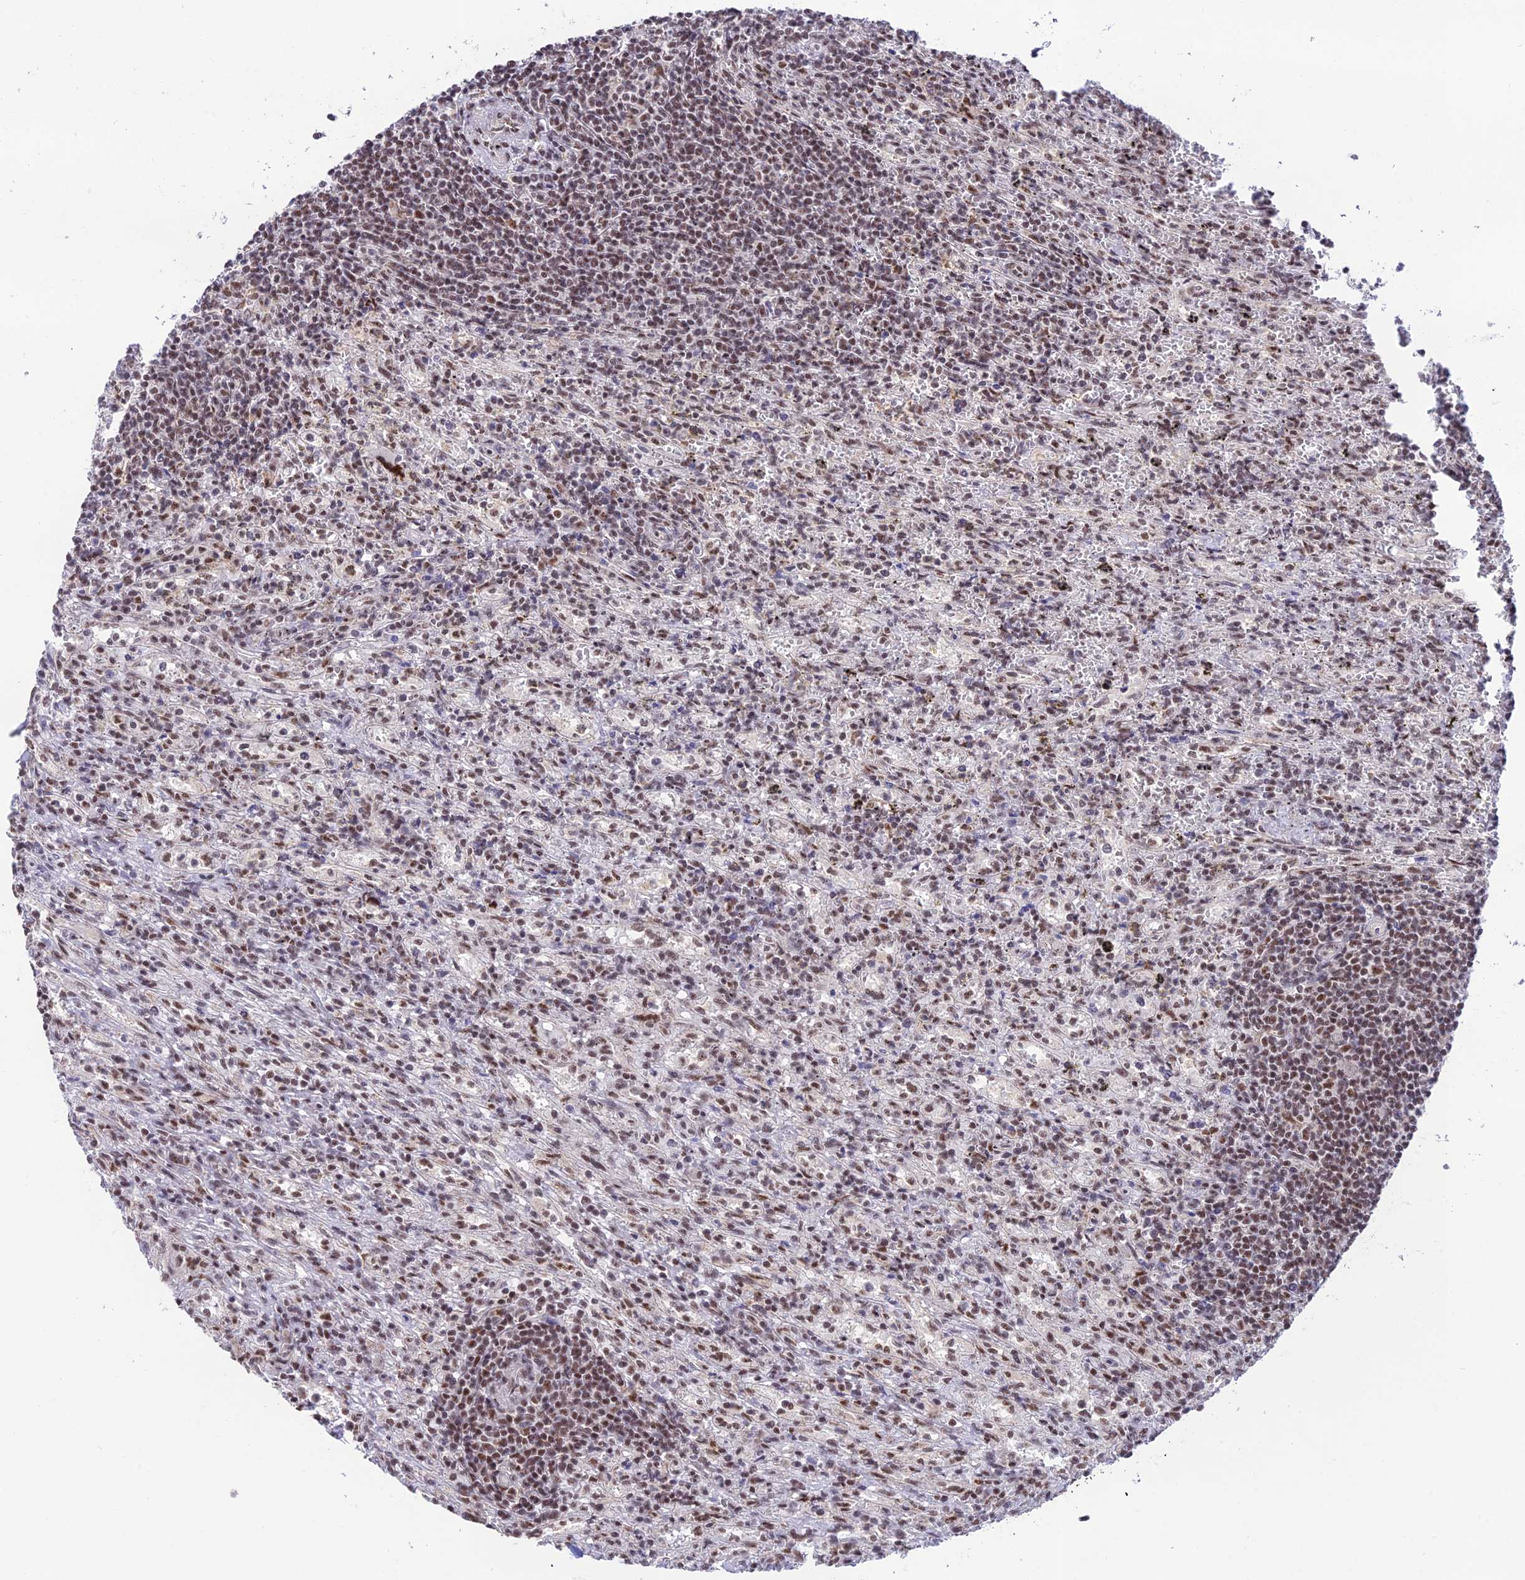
{"staining": {"intensity": "moderate", "quantity": "25%-75%", "location": "nuclear"}, "tissue": "lymphoma", "cell_type": "Tumor cells", "image_type": "cancer", "snomed": [{"axis": "morphology", "description": "Malignant lymphoma, non-Hodgkin's type, Low grade"}, {"axis": "topography", "description": "Spleen"}], "caption": "Lymphoma tissue displays moderate nuclear positivity in about 25%-75% of tumor cells, visualized by immunohistochemistry.", "gene": "THOC7", "patient": {"sex": "male", "age": 76}}